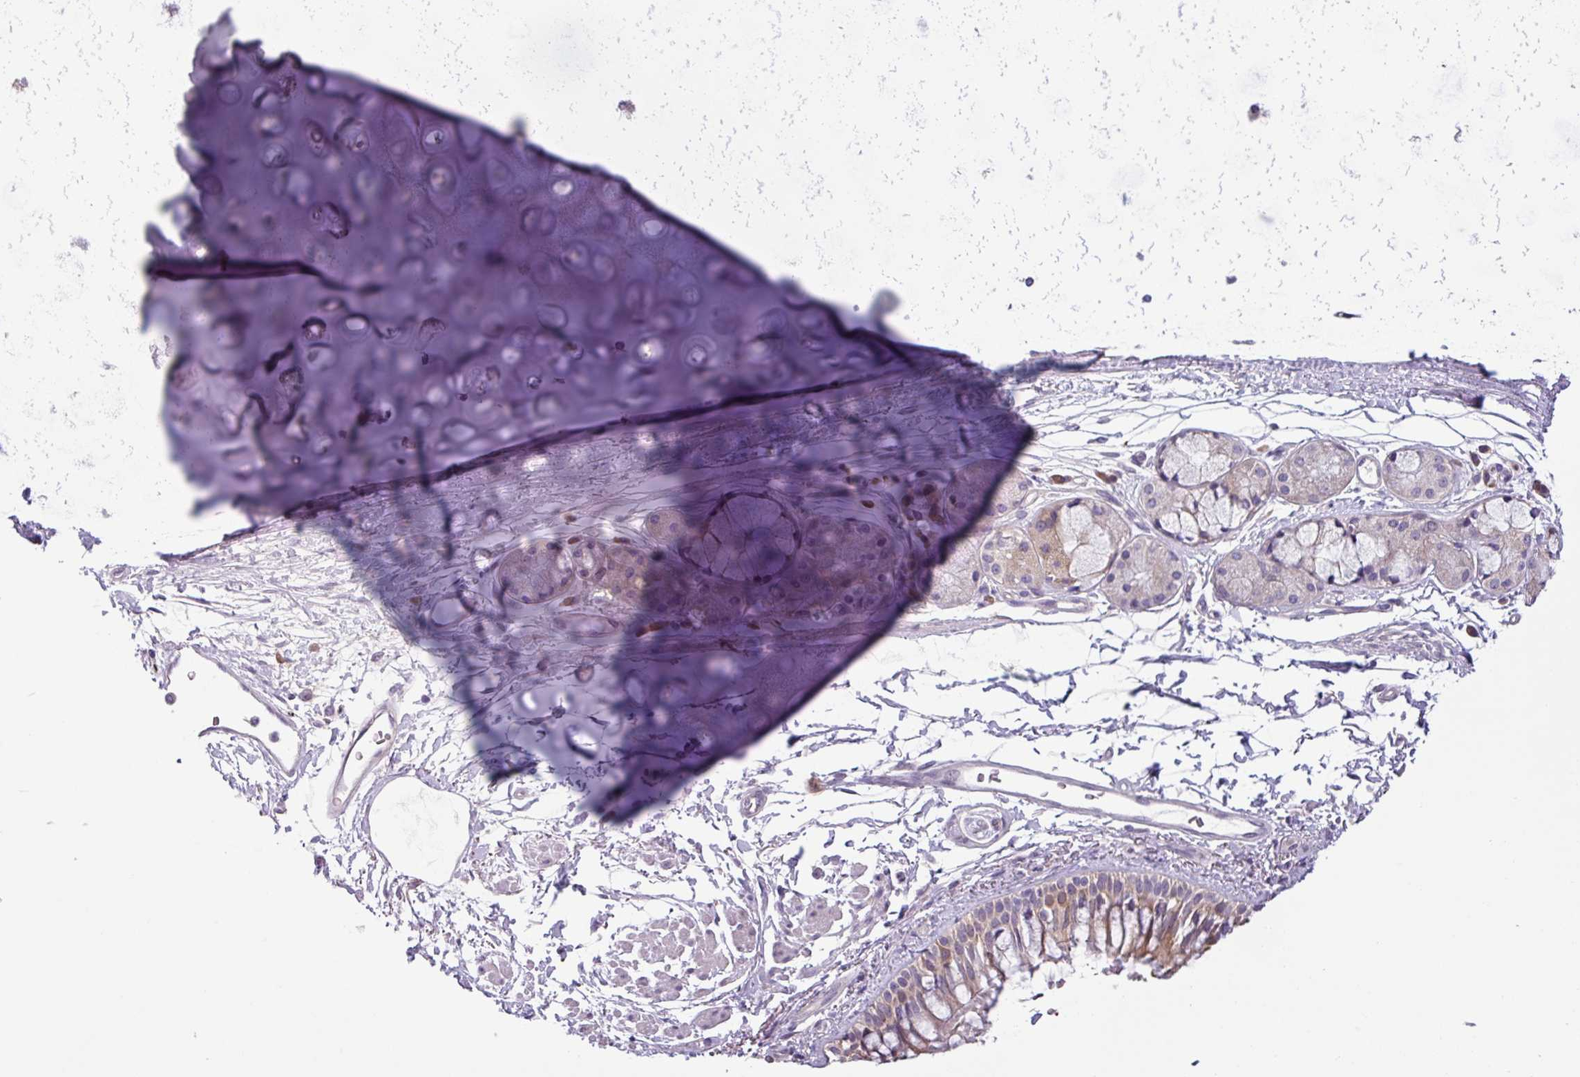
{"staining": {"intensity": "weak", "quantity": "<25%", "location": "cytoplasmic/membranous"}, "tissue": "bronchus", "cell_type": "Respiratory epithelial cells", "image_type": "normal", "snomed": [{"axis": "morphology", "description": "Normal tissue, NOS"}, {"axis": "topography", "description": "Lymph node"}, {"axis": "topography", "description": "Cartilage tissue"}, {"axis": "topography", "description": "Bronchus"}], "caption": "A photomicrograph of bronchus stained for a protein exhibits no brown staining in respiratory epithelial cells. (Brightfield microscopy of DAB (3,3'-diaminobenzidine) immunohistochemistry at high magnification).", "gene": "C20orf27", "patient": {"sex": "female", "age": 70}}